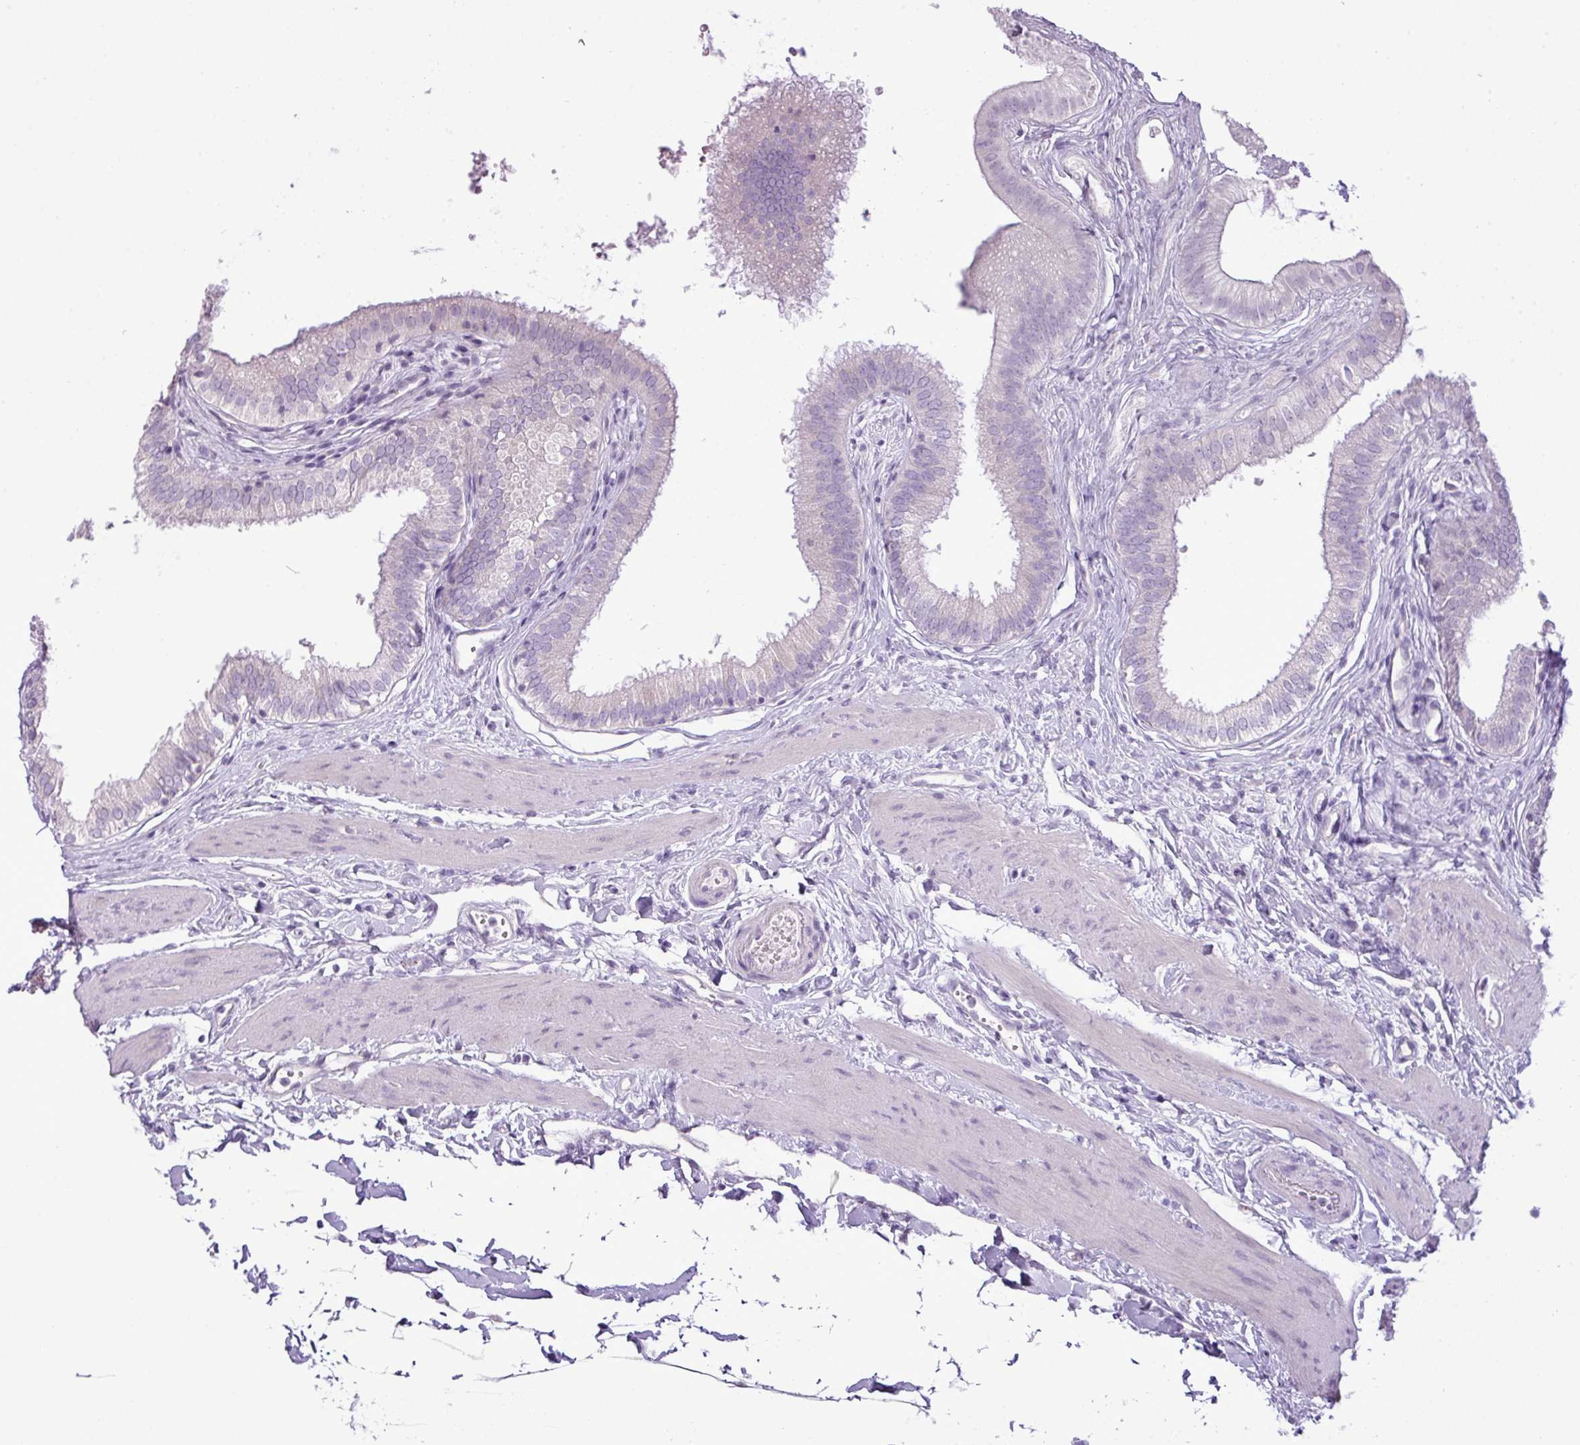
{"staining": {"intensity": "negative", "quantity": "none", "location": "none"}, "tissue": "gallbladder", "cell_type": "Glandular cells", "image_type": "normal", "snomed": [{"axis": "morphology", "description": "Normal tissue, NOS"}, {"axis": "topography", "description": "Gallbladder"}], "caption": "A high-resolution image shows IHC staining of benign gallbladder, which reveals no significant positivity in glandular cells.", "gene": "FAM43A", "patient": {"sex": "female", "age": 54}}